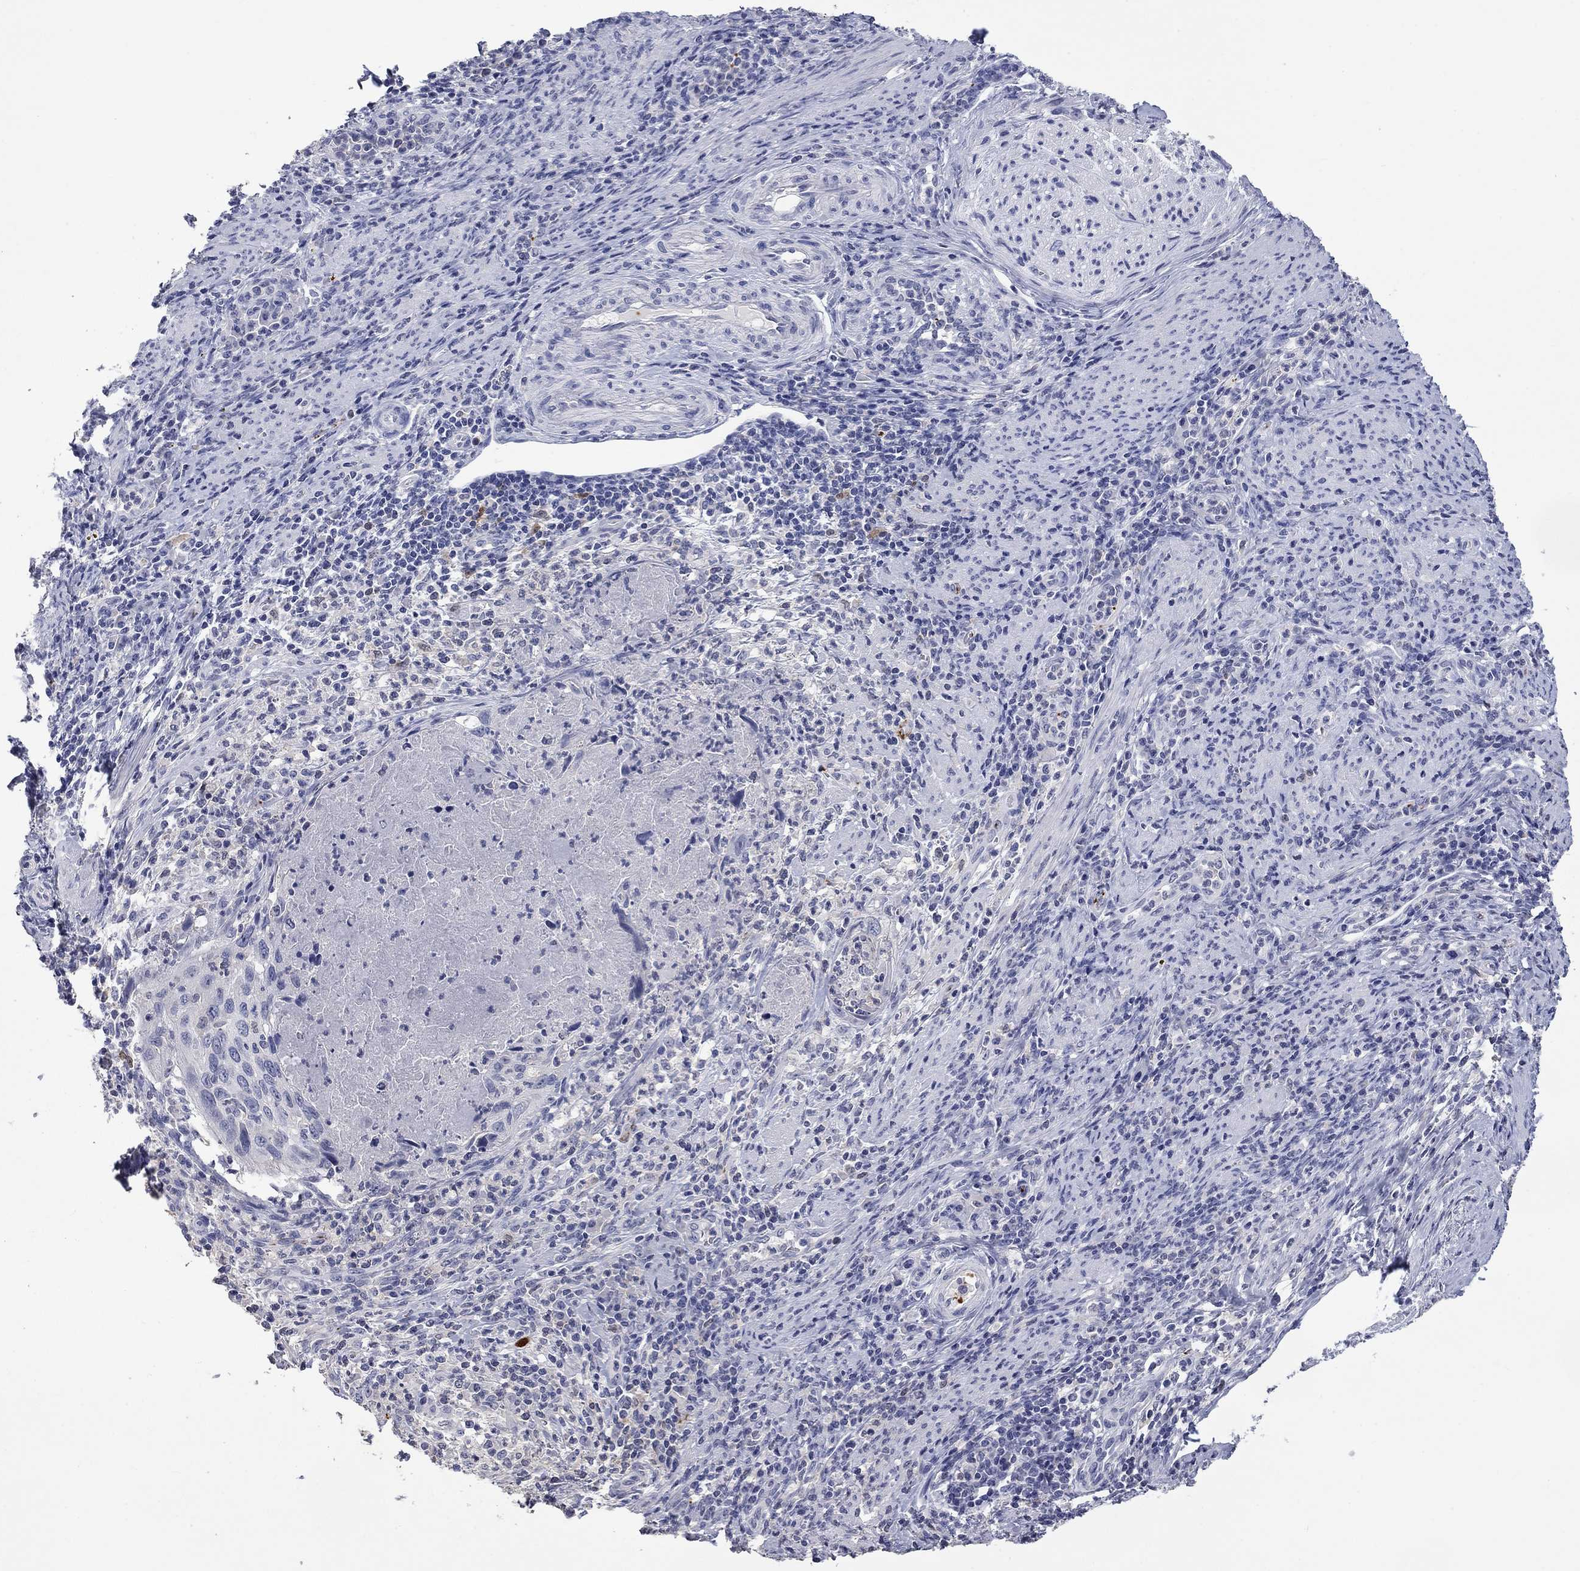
{"staining": {"intensity": "negative", "quantity": "none", "location": "none"}, "tissue": "cervical cancer", "cell_type": "Tumor cells", "image_type": "cancer", "snomed": [{"axis": "morphology", "description": "Squamous cell carcinoma, NOS"}, {"axis": "topography", "description": "Cervix"}], "caption": "Tumor cells show no significant positivity in cervical squamous cell carcinoma. Nuclei are stained in blue.", "gene": "PLEK", "patient": {"sex": "female", "age": 26}}